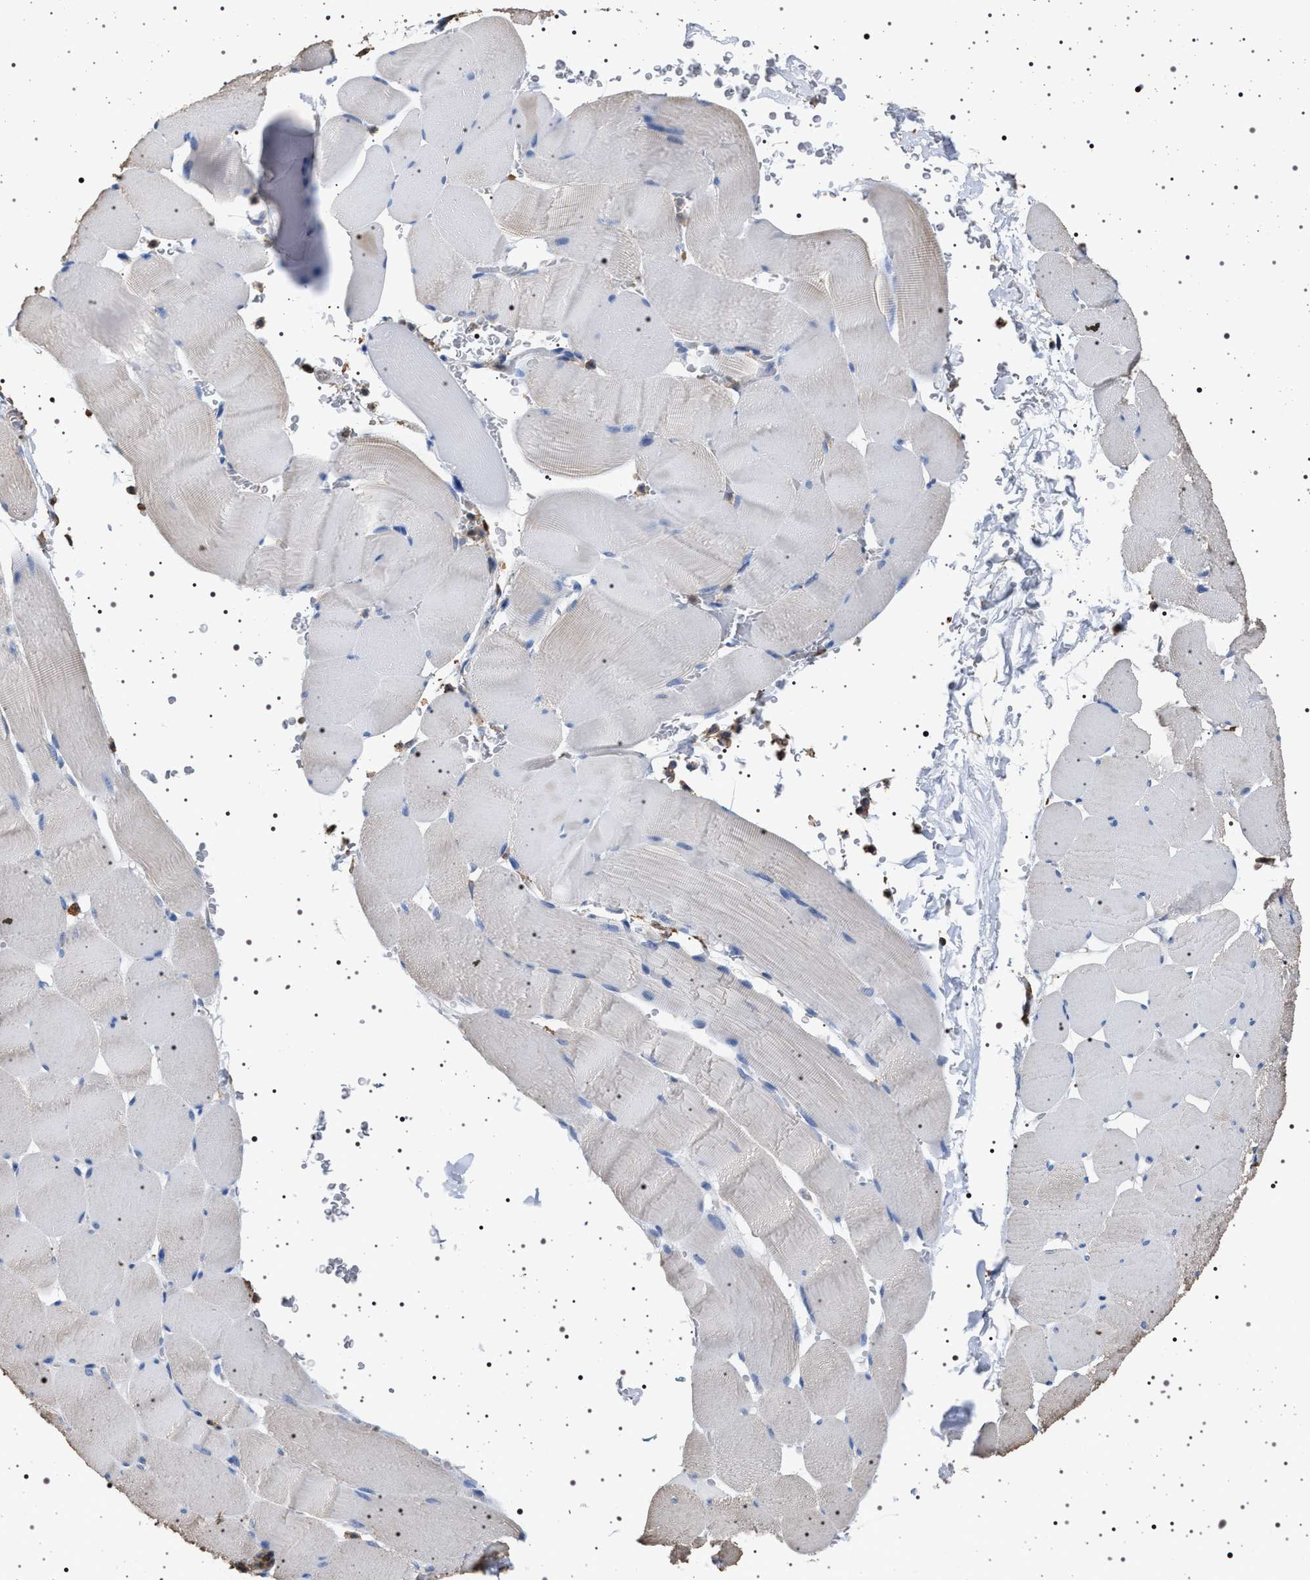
{"staining": {"intensity": "negative", "quantity": "none", "location": "none"}, "tissue": "skeletal muscle", "cell_type": "Myocytes", "image_type": "normal", "snomed": [{"axis": "morphology", "description": "Normal tissue, NOS"}, {"axis": "topography", "description": "Skeletal muscle"}], "caption": "Skeletal muscle stained for a protein using immunohistochemistry (IHC) demonstrates no expression myocytes.", "gene": "SMAP2", "patient": {"sex": "male", "age": 62}}